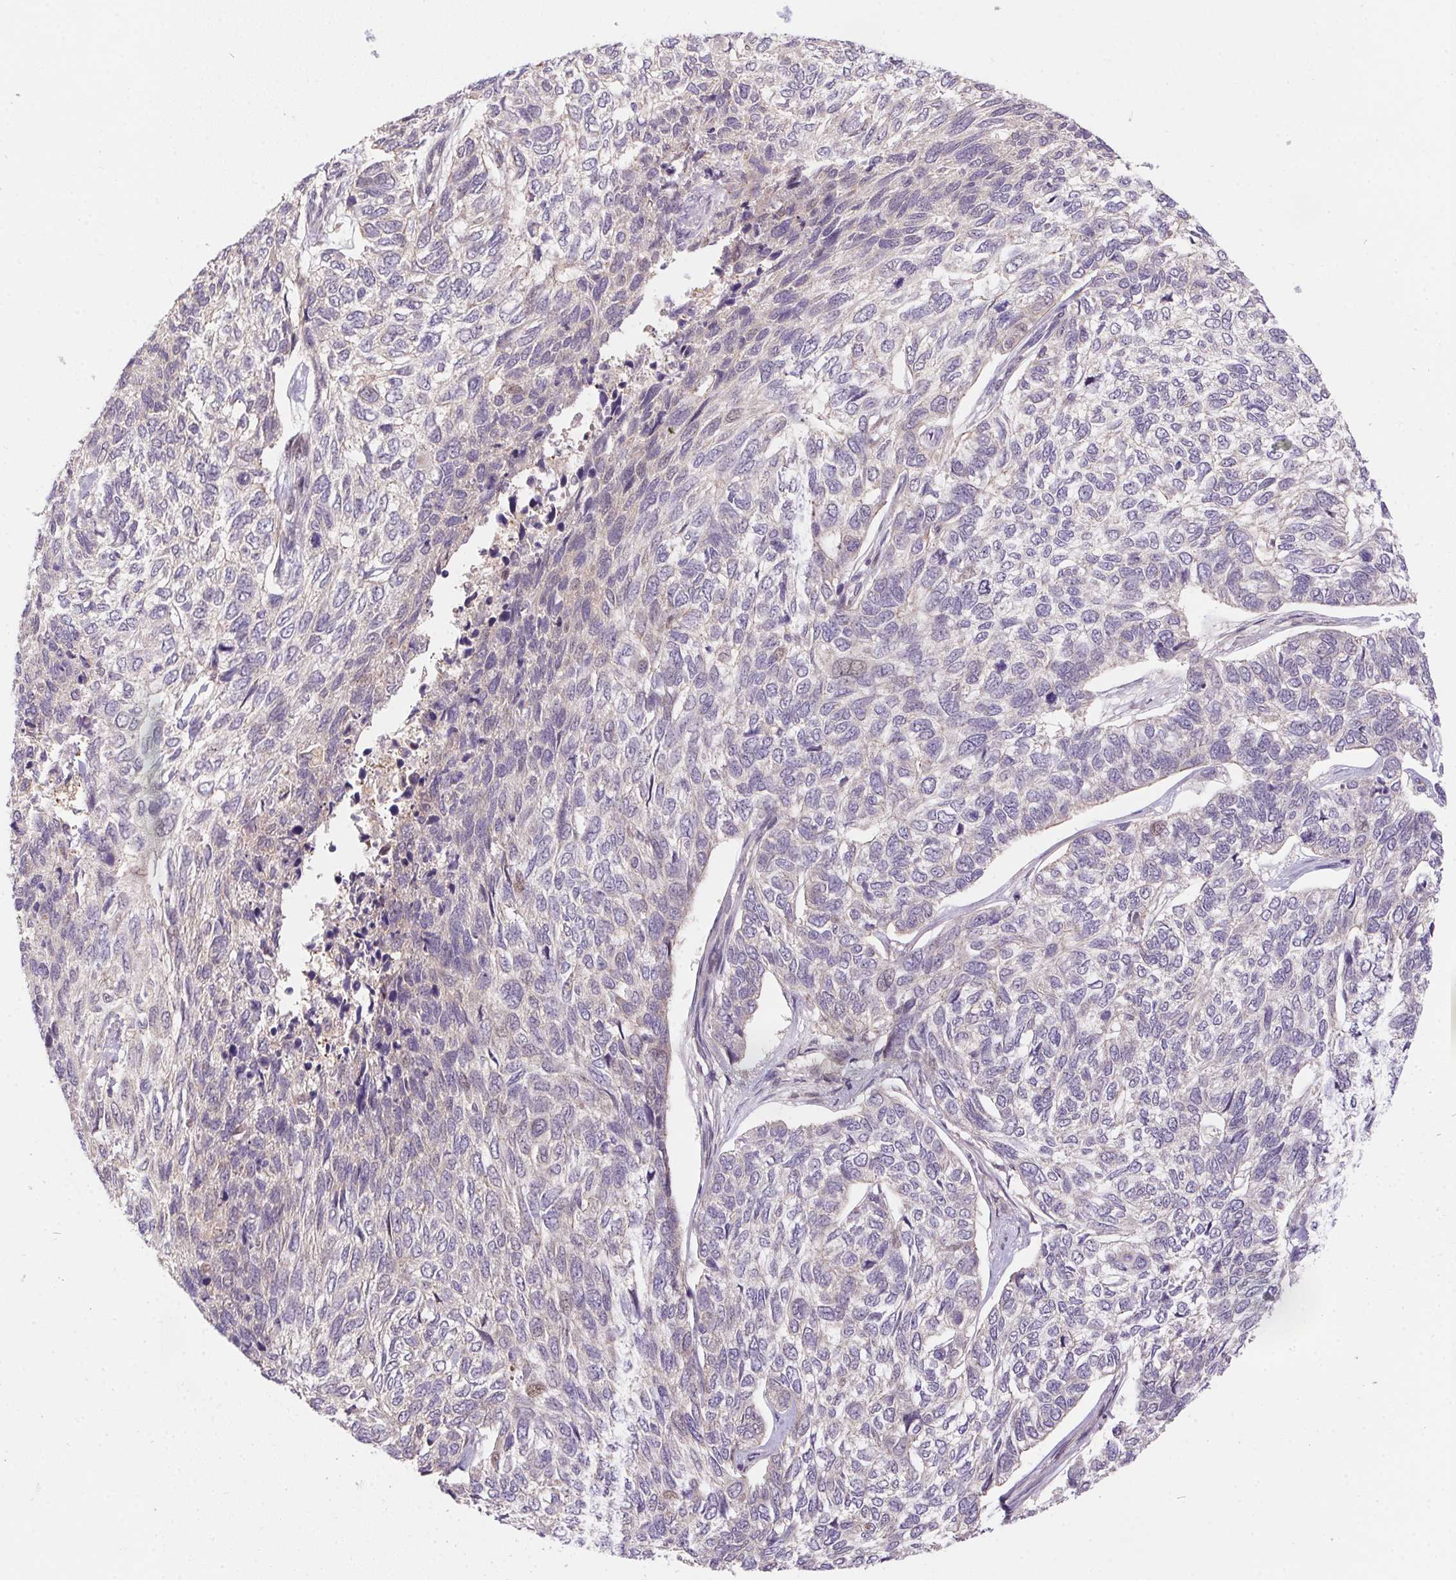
{"staining": {"intensity": "negative", "quantity": "none", "location": "none"}, "tissue": "skin cancer", "cell_type": "Tumor cells", "image_type": "cancer", "snomed": [{"axis": "morphology", "description": "Basal cell carcinoma"}, {"axis": "topography", "description": "Skin"}], "caption": "The IHC photomicrograph has no significant staining in tumor cells of skin basal cell carcinoma tissue.", "gene": "NUDT16", "patient": {"sex": "female", "age": 65}}